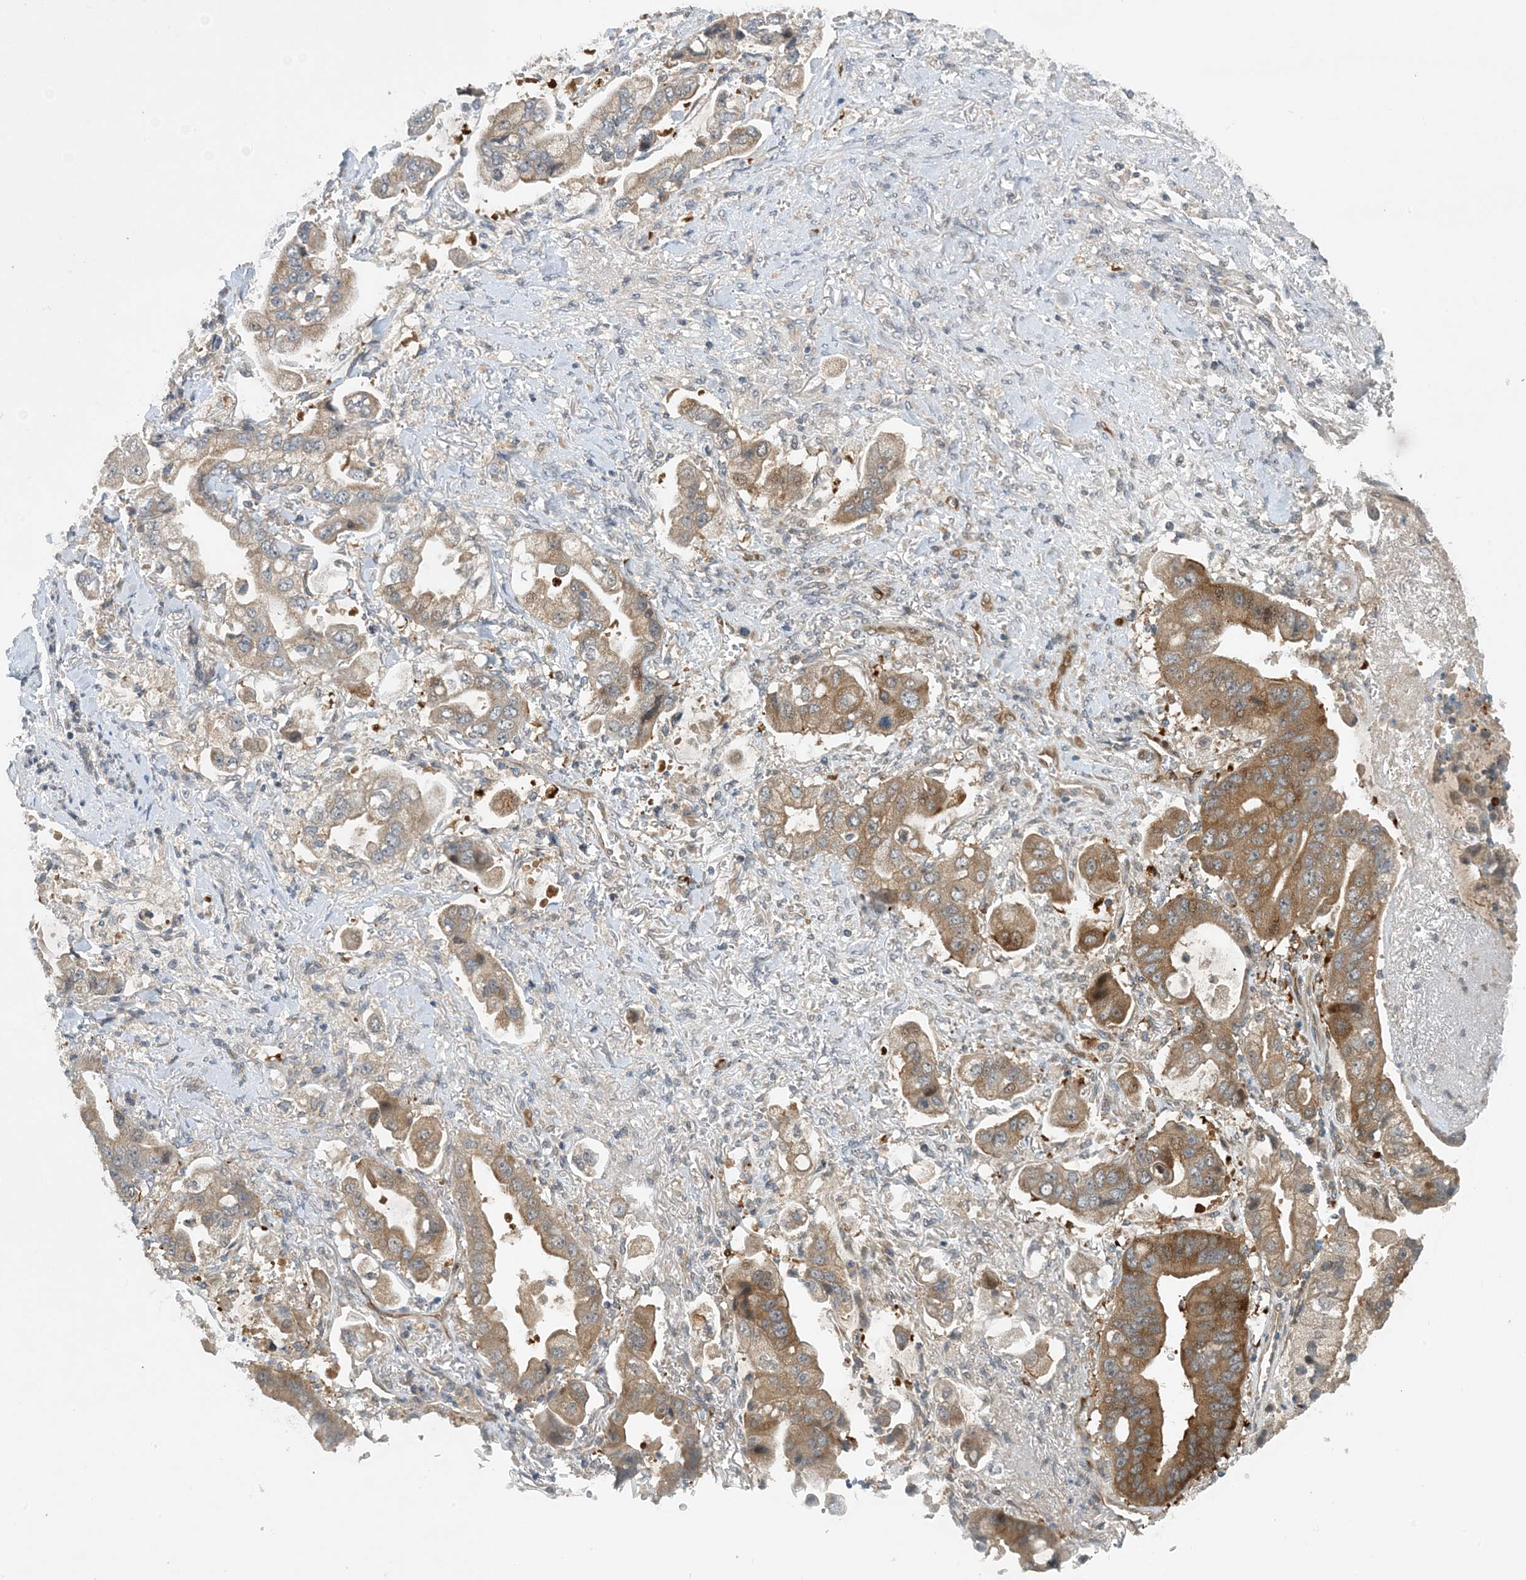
{"staining": {"intensity": "moderate", "quantity": ">75%", "location": "cytoplasmic/membranous"}, "tissue": "stomach cancer", "cell_type": "Tumor cells", "image_type": "cancer", "snomed": [{"axis": "morphology", "description": "Adenocarcinoma, NOS"}, {"axis": "topography", "description": "Stomach"}], "caption": "Approximately >75% of tumor cells in stomach cancer (adenocarcinoma) exhibit moderate cytoplasmic/membranous protein staining as visualized by brown immunohistochemical staining.", "gene": "TINAG", "patient": {"sex": "male", "age": 62}}